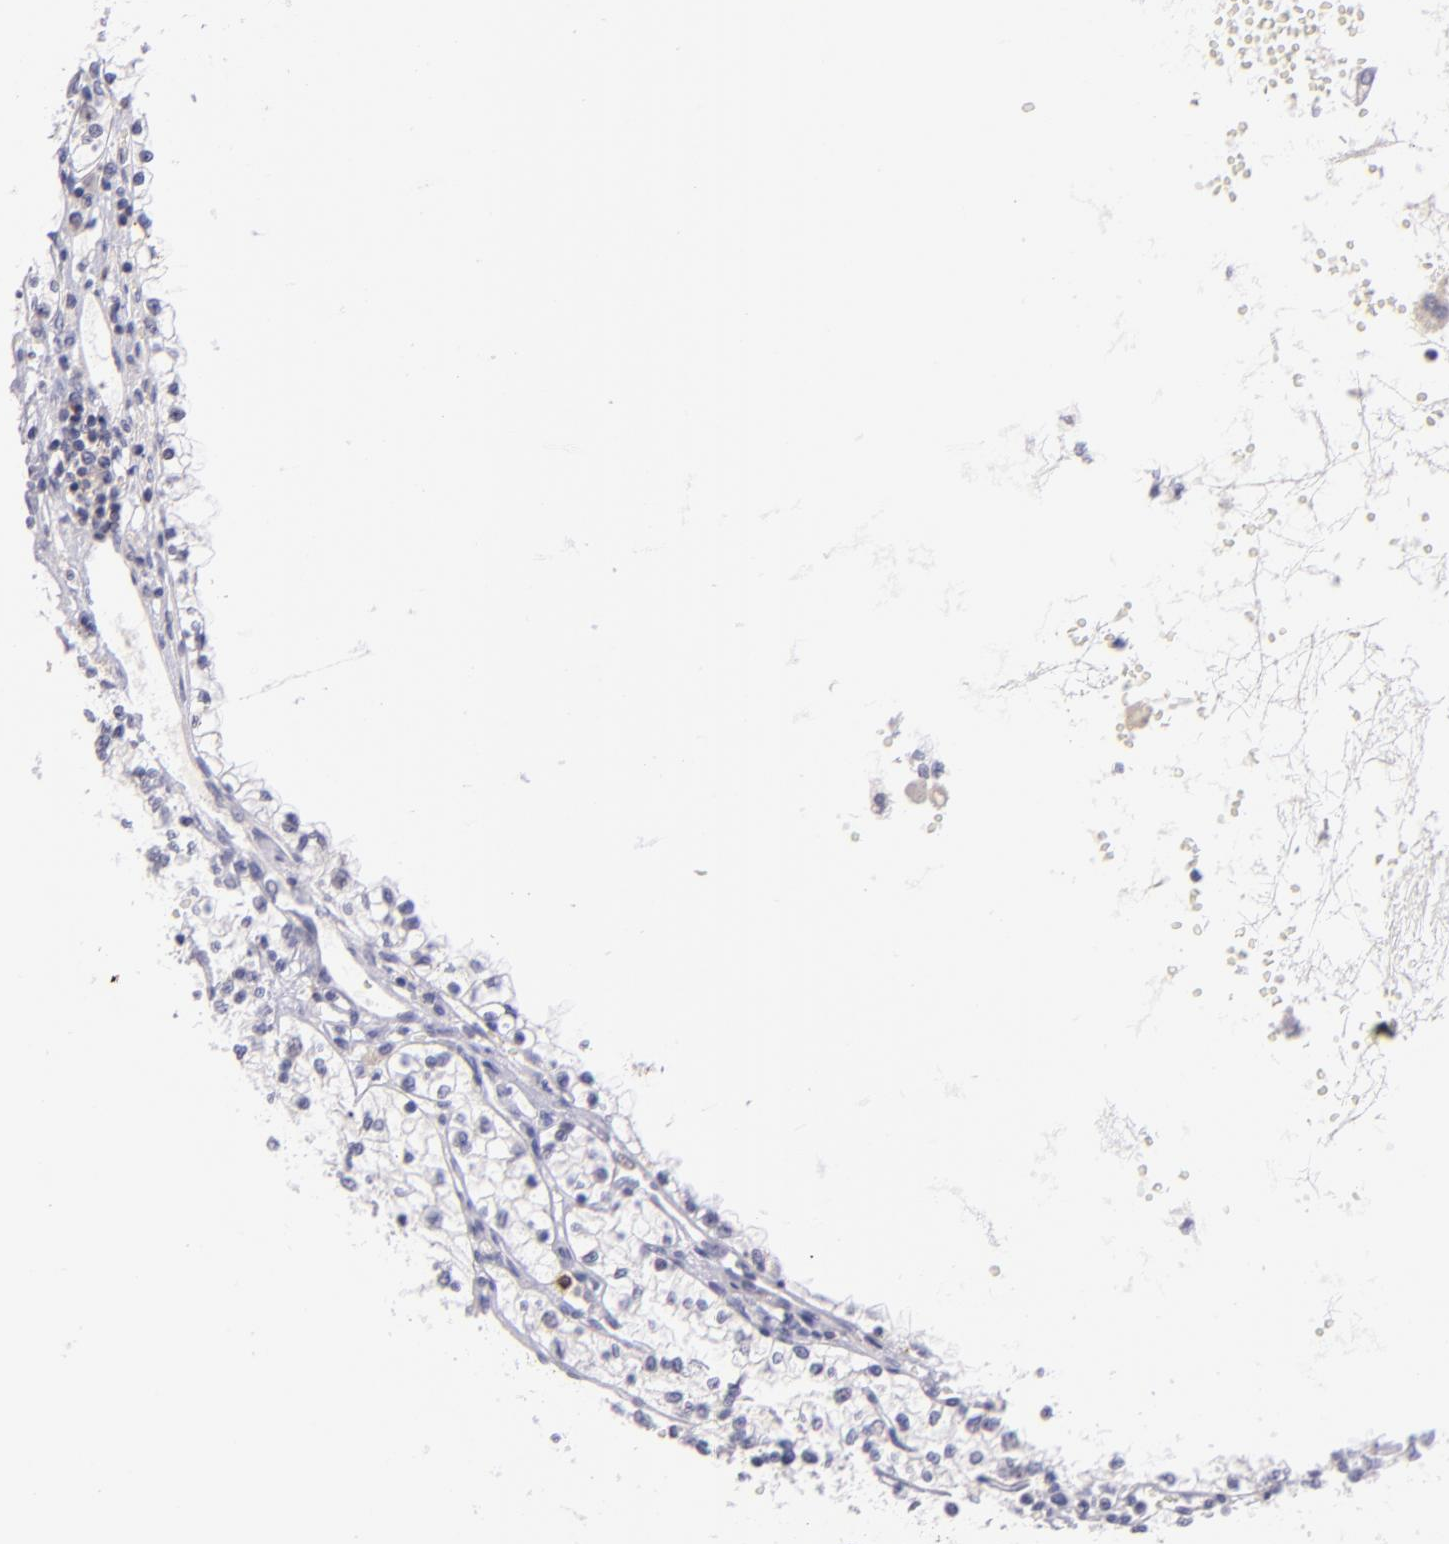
{"staining": {"intensity": "negative", "quantity": "none", "location": "none"}, "tissue": "renal cancer", "cell_type": "Tumor cells", "image_type": "cancer", "snomed": [{"axis": "morphology", "description": "Adenocarcinoma, NOS"}, {"axis": "topography", "description": "Kidney"}], "caption": "This is an immunohistochemistry micrograph of human adenocarcinoma (renal). There is no expression in tumor cells.", "gene": "IL2RA", "patient": {"sex": "male", "age": 61}}